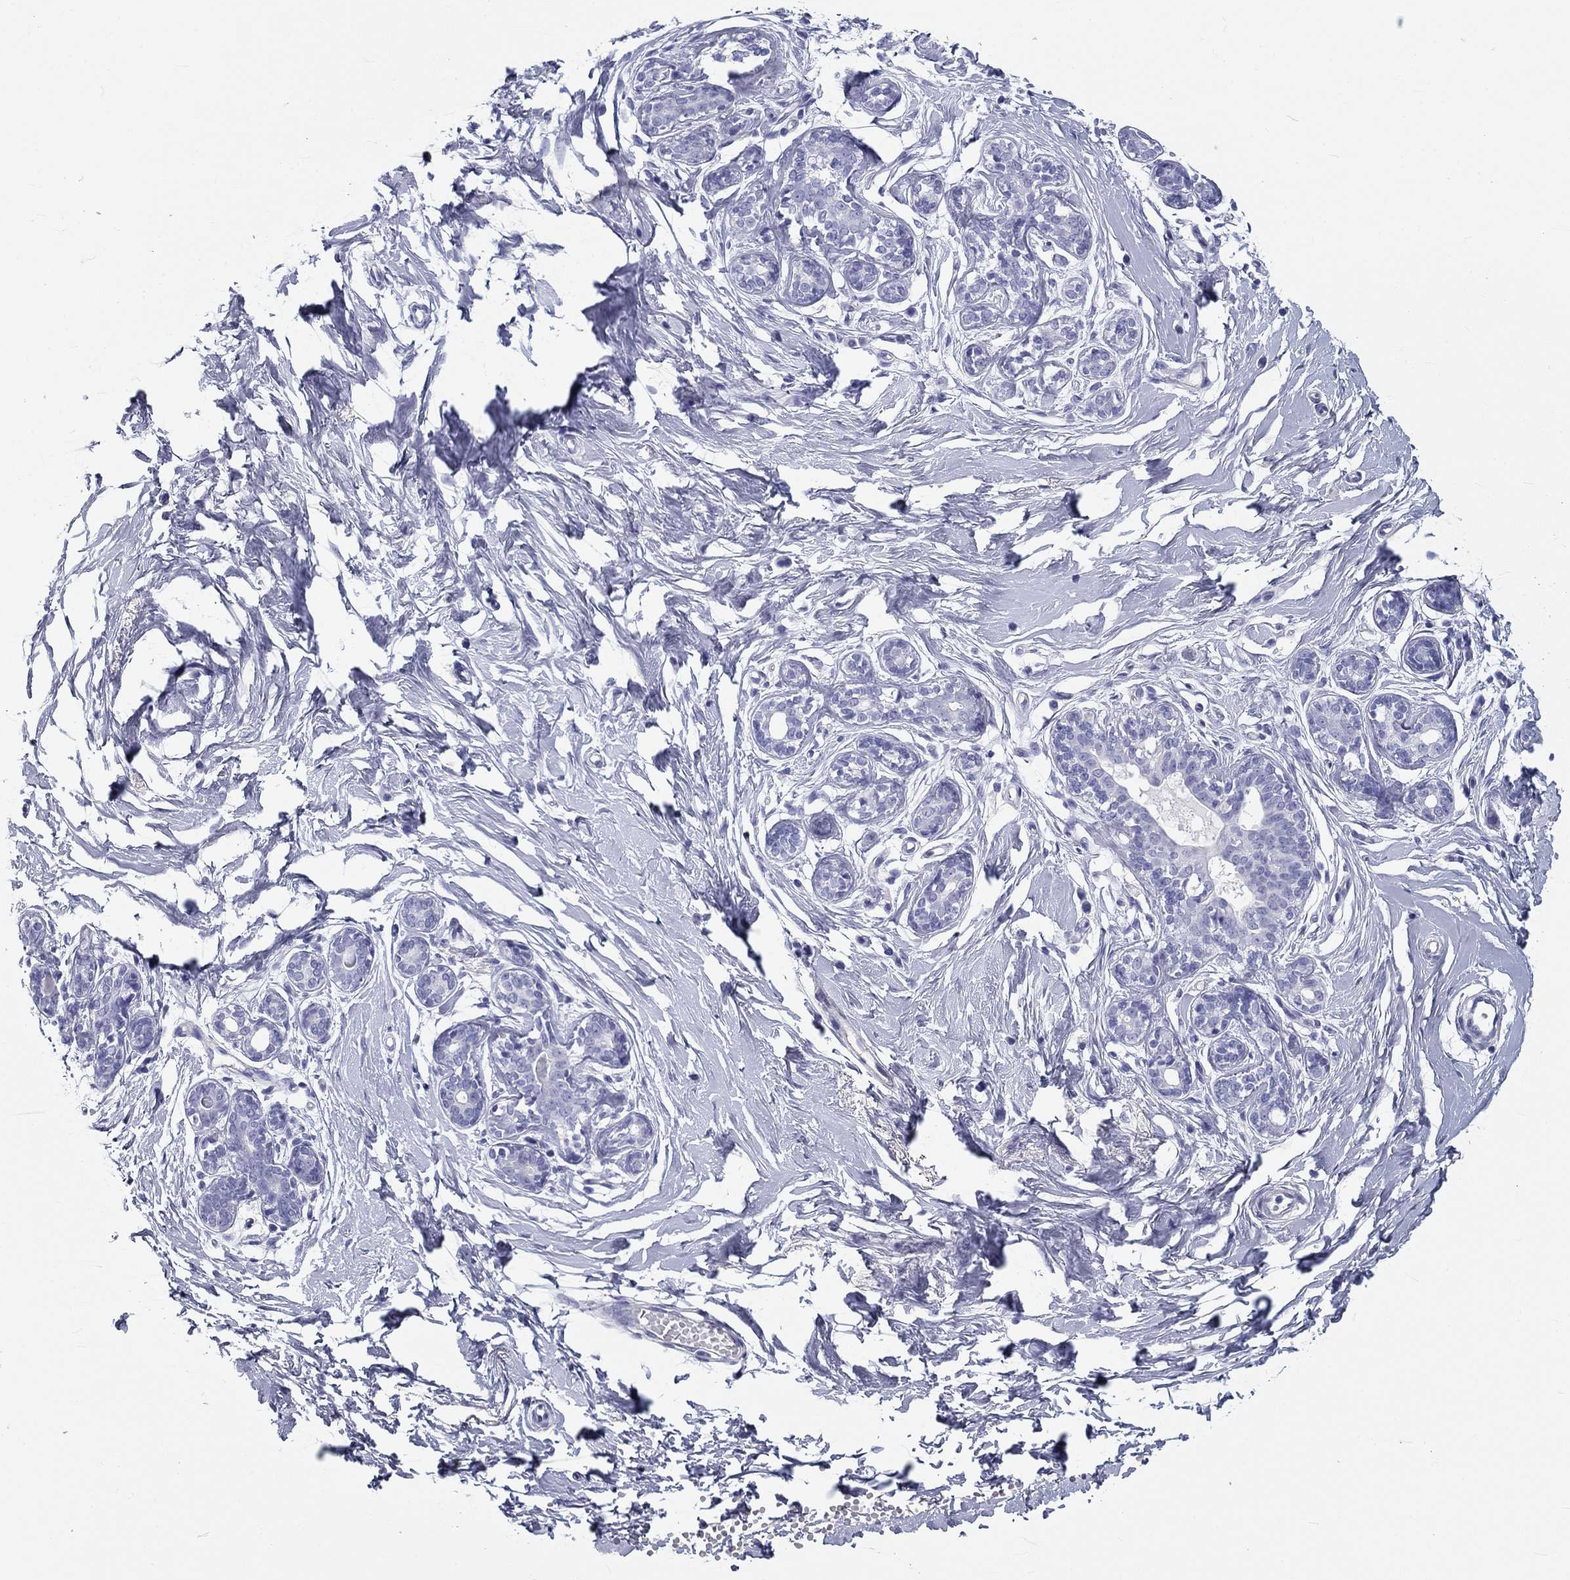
{"staining": {"intensity": "negative", "quantity": "none", "location": "none"}, "tissue": "breast", "cell_type": "Glandular cells", "image_type": "normal", "snomed": [{"axis": "morphology", "description": "Normal tissue, NOS"}, {"axis": "topography", "description": "Breast"}], "caption": "Unremarkable breast was stained to show a protein in brown. There is no significant expression in glandular cells. (DAB immunohistochemistry (IHC) visualized using brightfield microscopy, high magnification).", "gene": "DNALI1", "patient": {"sex": "female", "age": 37}}